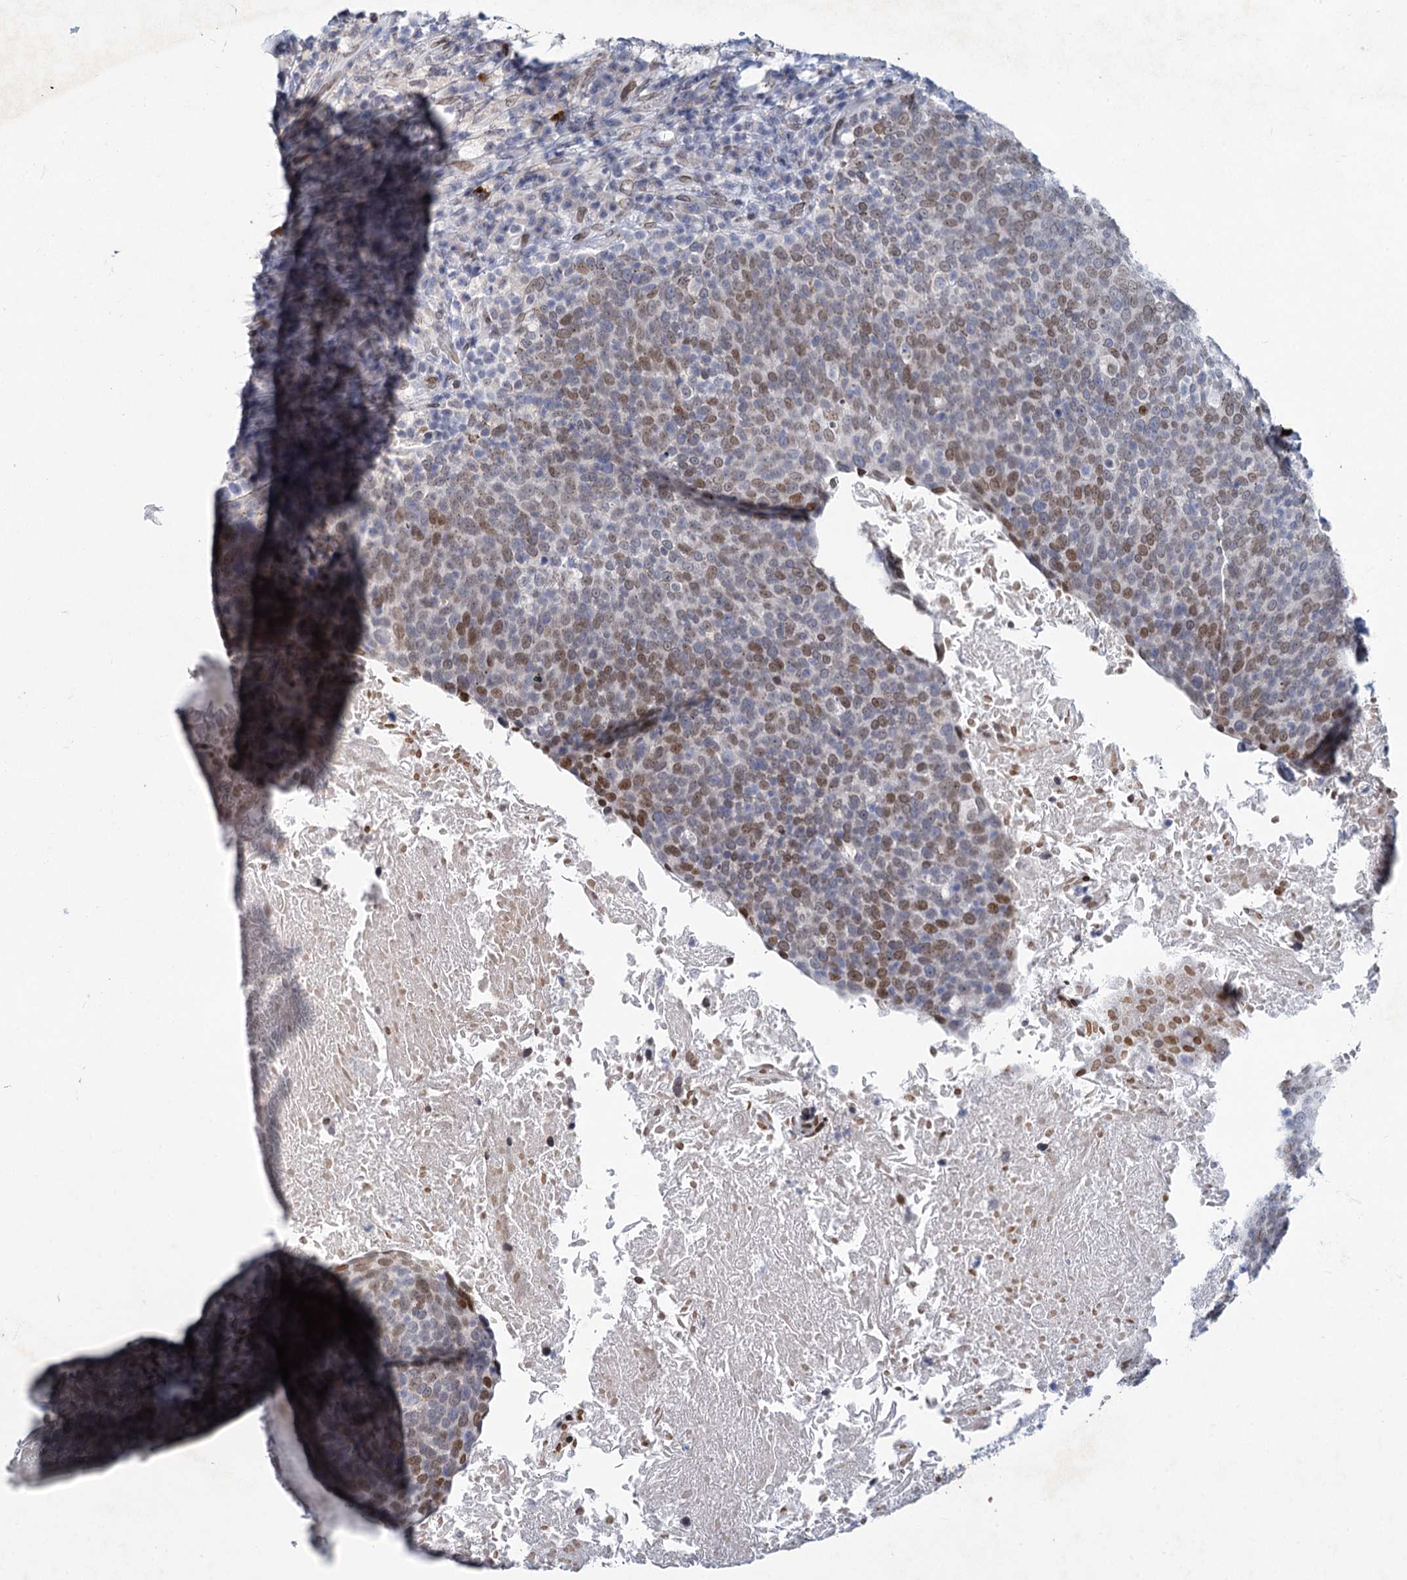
{"staining": {"intensity": "moderate", "quantity": "25%-75%", "location": "nuclear"}, "tissue": "head and neck cancer", "cell_type": "Tumor cells", "image_type": "cancer", "snomed": [{"axis": "morphology", "description": "Squamous cell carcinoma, NOS"}, {"axis": "morphology", "description": "Squamous cell carcinoma, metastatic, NOS"}, {"axis": "topography", "description": "Lymph node"}, {"axis": "topography", "description": "Head-Neck"}], "caption": "DAB immunohistochemical staining of head and neck cancer displays moderate nuclear protein positivity in about 25%-75% of tumor cells. Nuclei are stained in blue.", "gene": "PRSS35", "patient": {"sex": "male", "age": 62}}